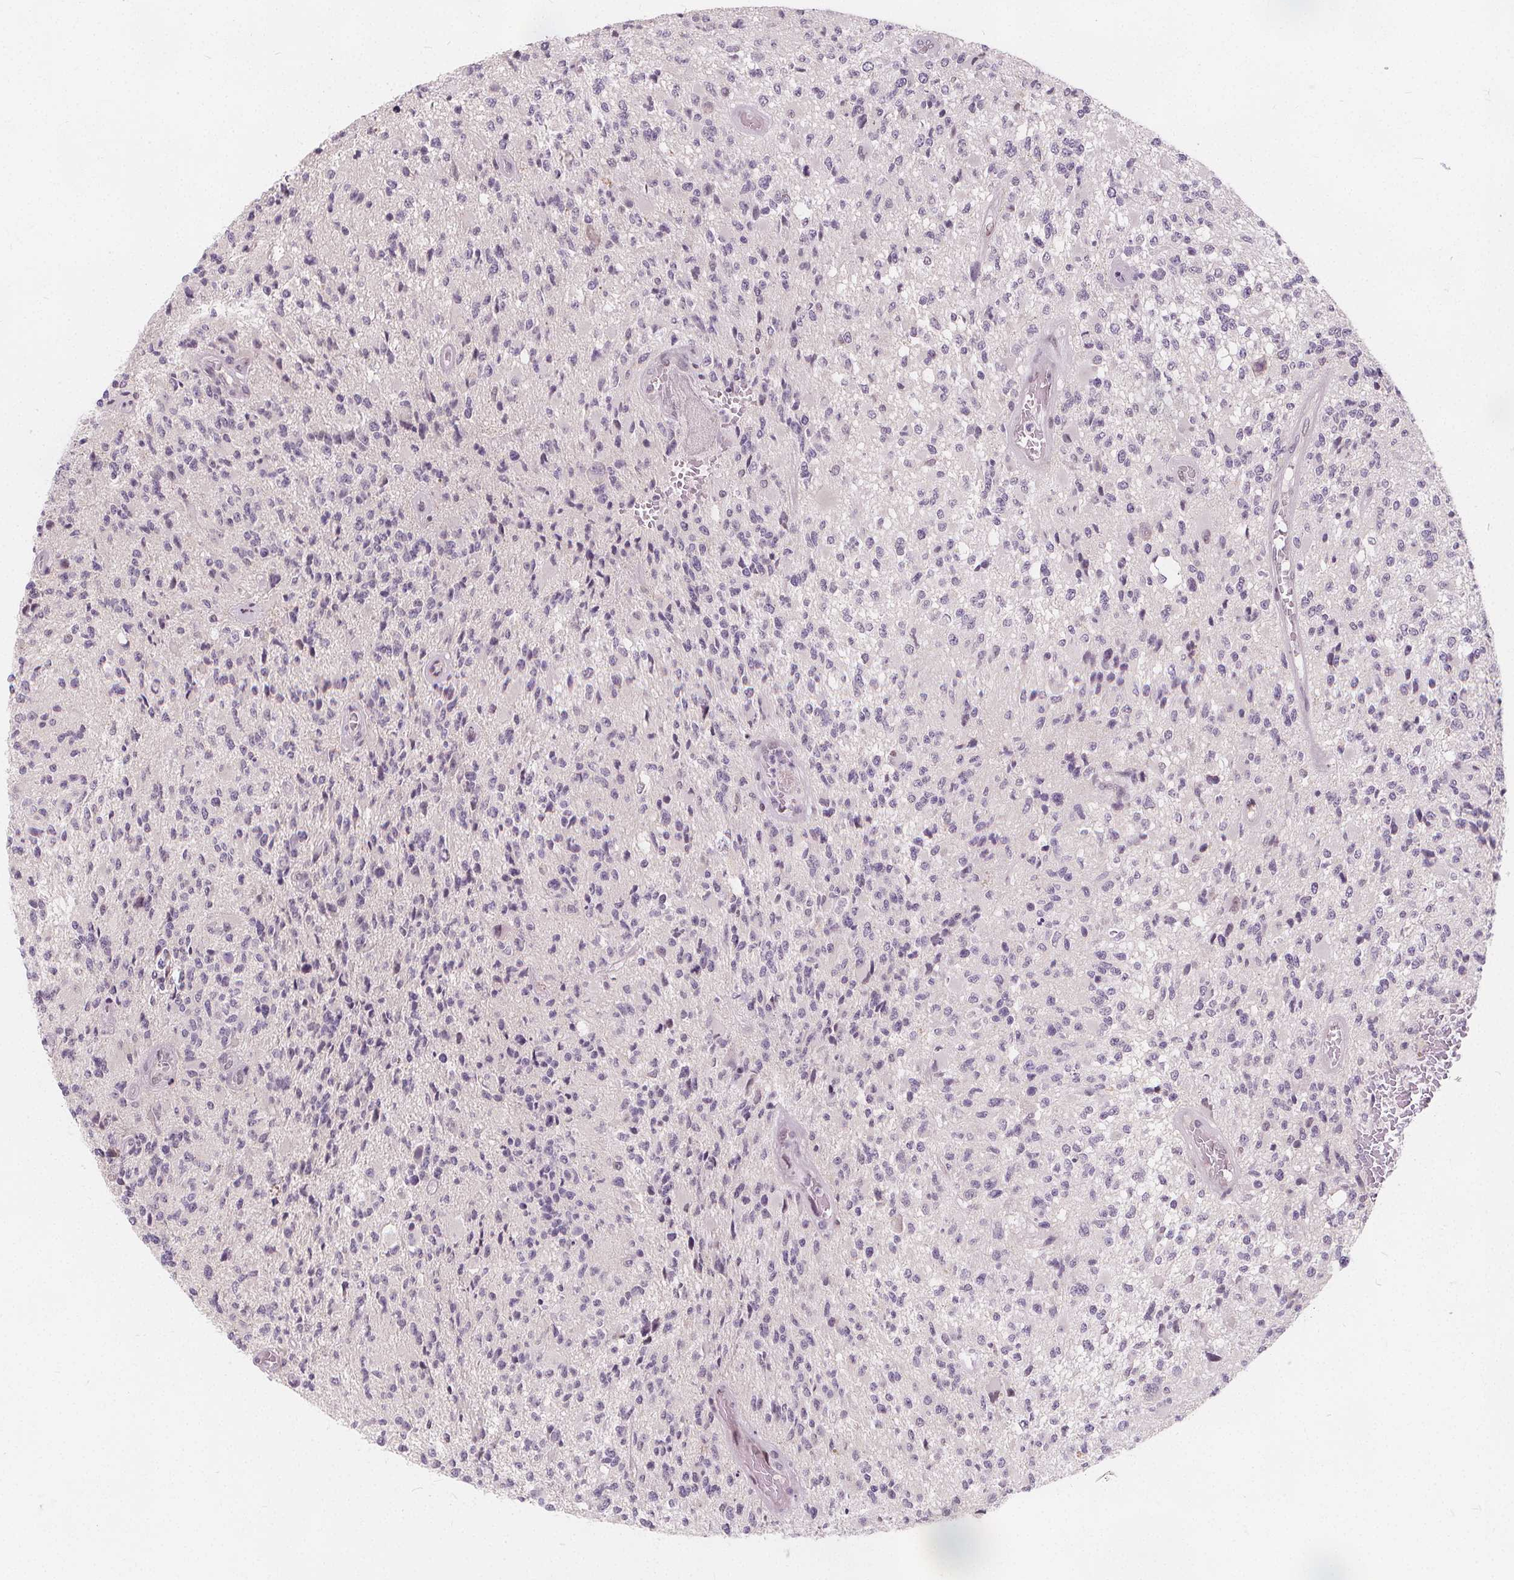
{"staining": {"intensity": "negative", "quantity": "none", "location": "none"}, "tissue": "glioma", "cell_type": "Tumor cells", "image_type": "cancer", "snomed": [{"axis": "morphology", "description": "Glioma, malignant, High grade"}, {"axis": "topography", "description": "Brain"}], "caption": "Tumor cells show no significant protein expression in glioma.", "gene": "DRC3", "patient": {"sex": "female", "age": 63}}